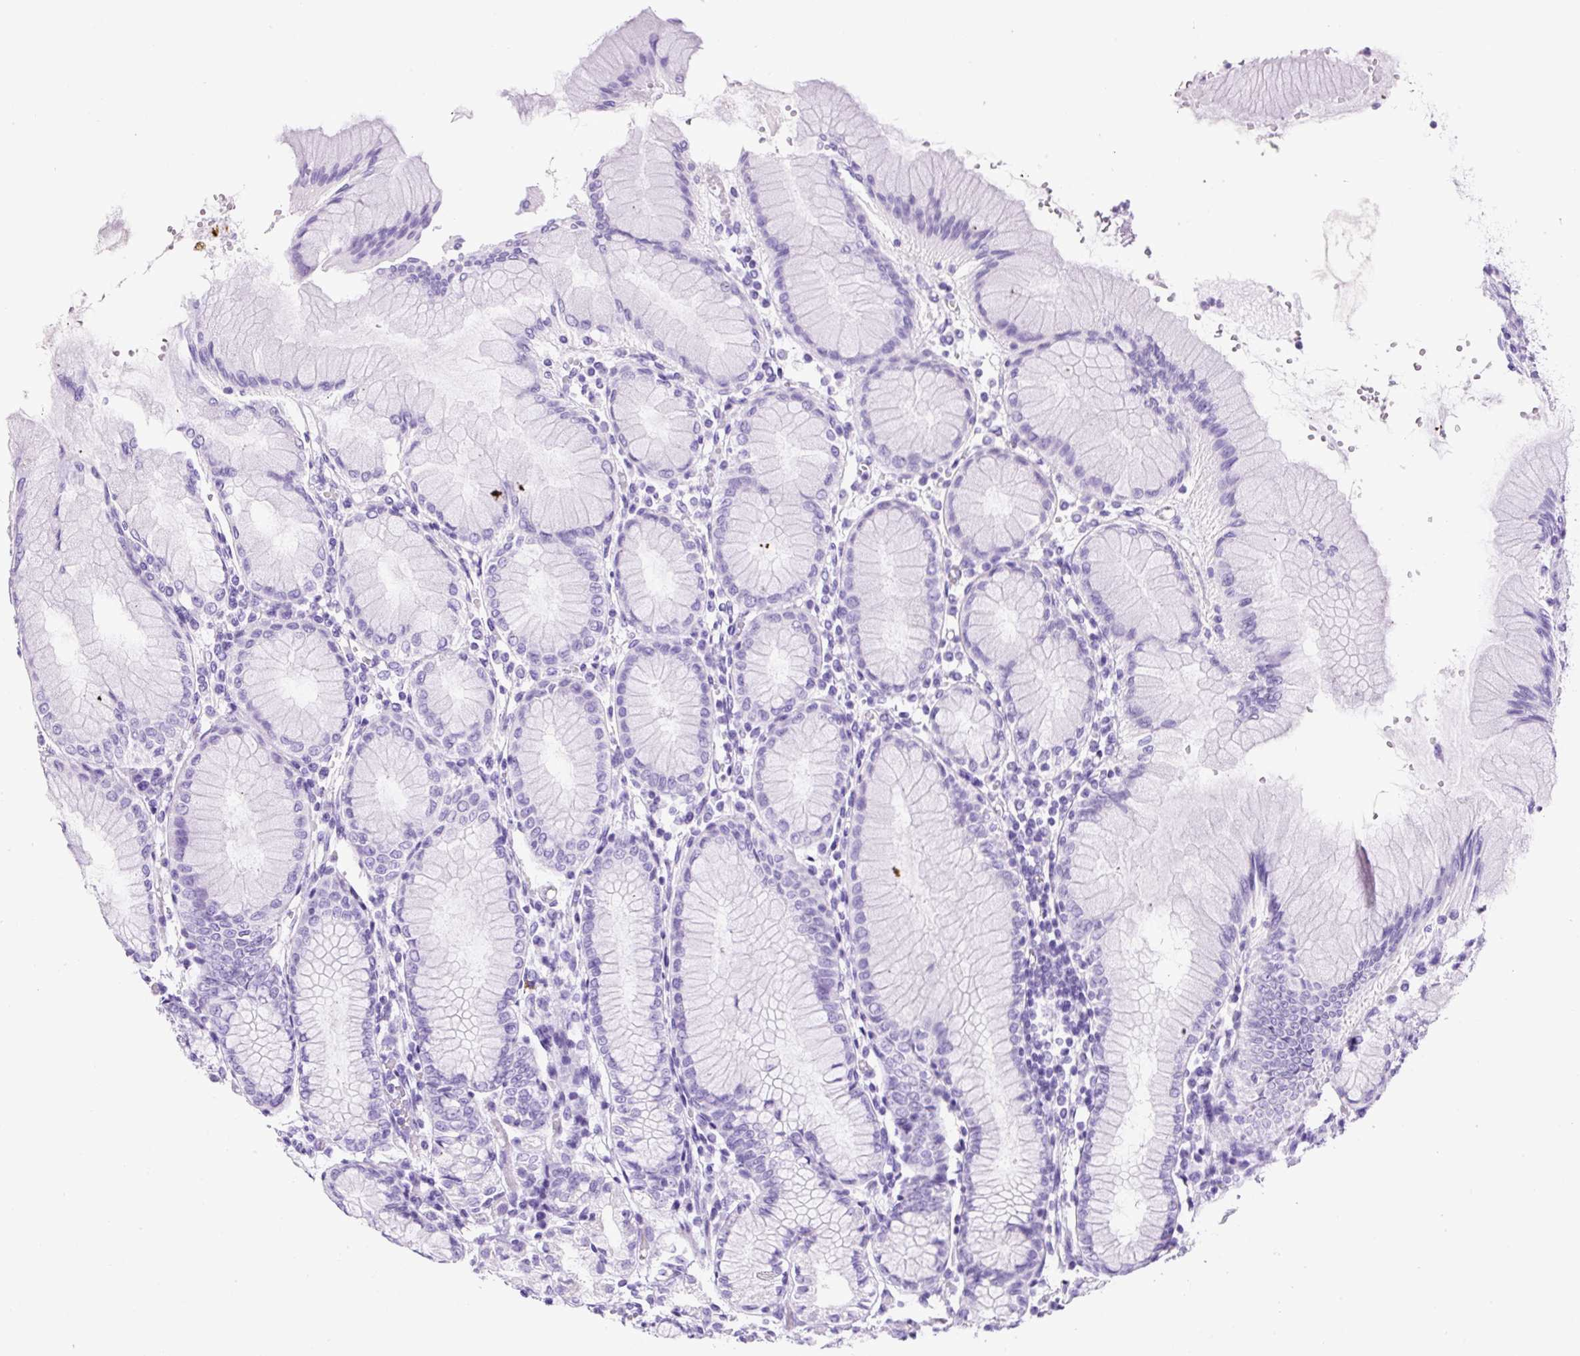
{"staining": {"intensity": "strong", "quantity": "<25%", "location": "cytoplasmic/membranous"}, "tissue": "stomach", "cell_type": "Glandular cells", "image_type": "normal", "snomed": [{"axis": "morphology", "description": "Normal tissue, NOS"}, {"axis": "topography", "description": "Stomach"}], "caption": "Human stomach stained with a brown dye reveals strong cytoplasmic/membranous positive staining in approximately <25% of glandular cells.", "gene": "NTS", "patient": {"sex": "female", "age": 57}}